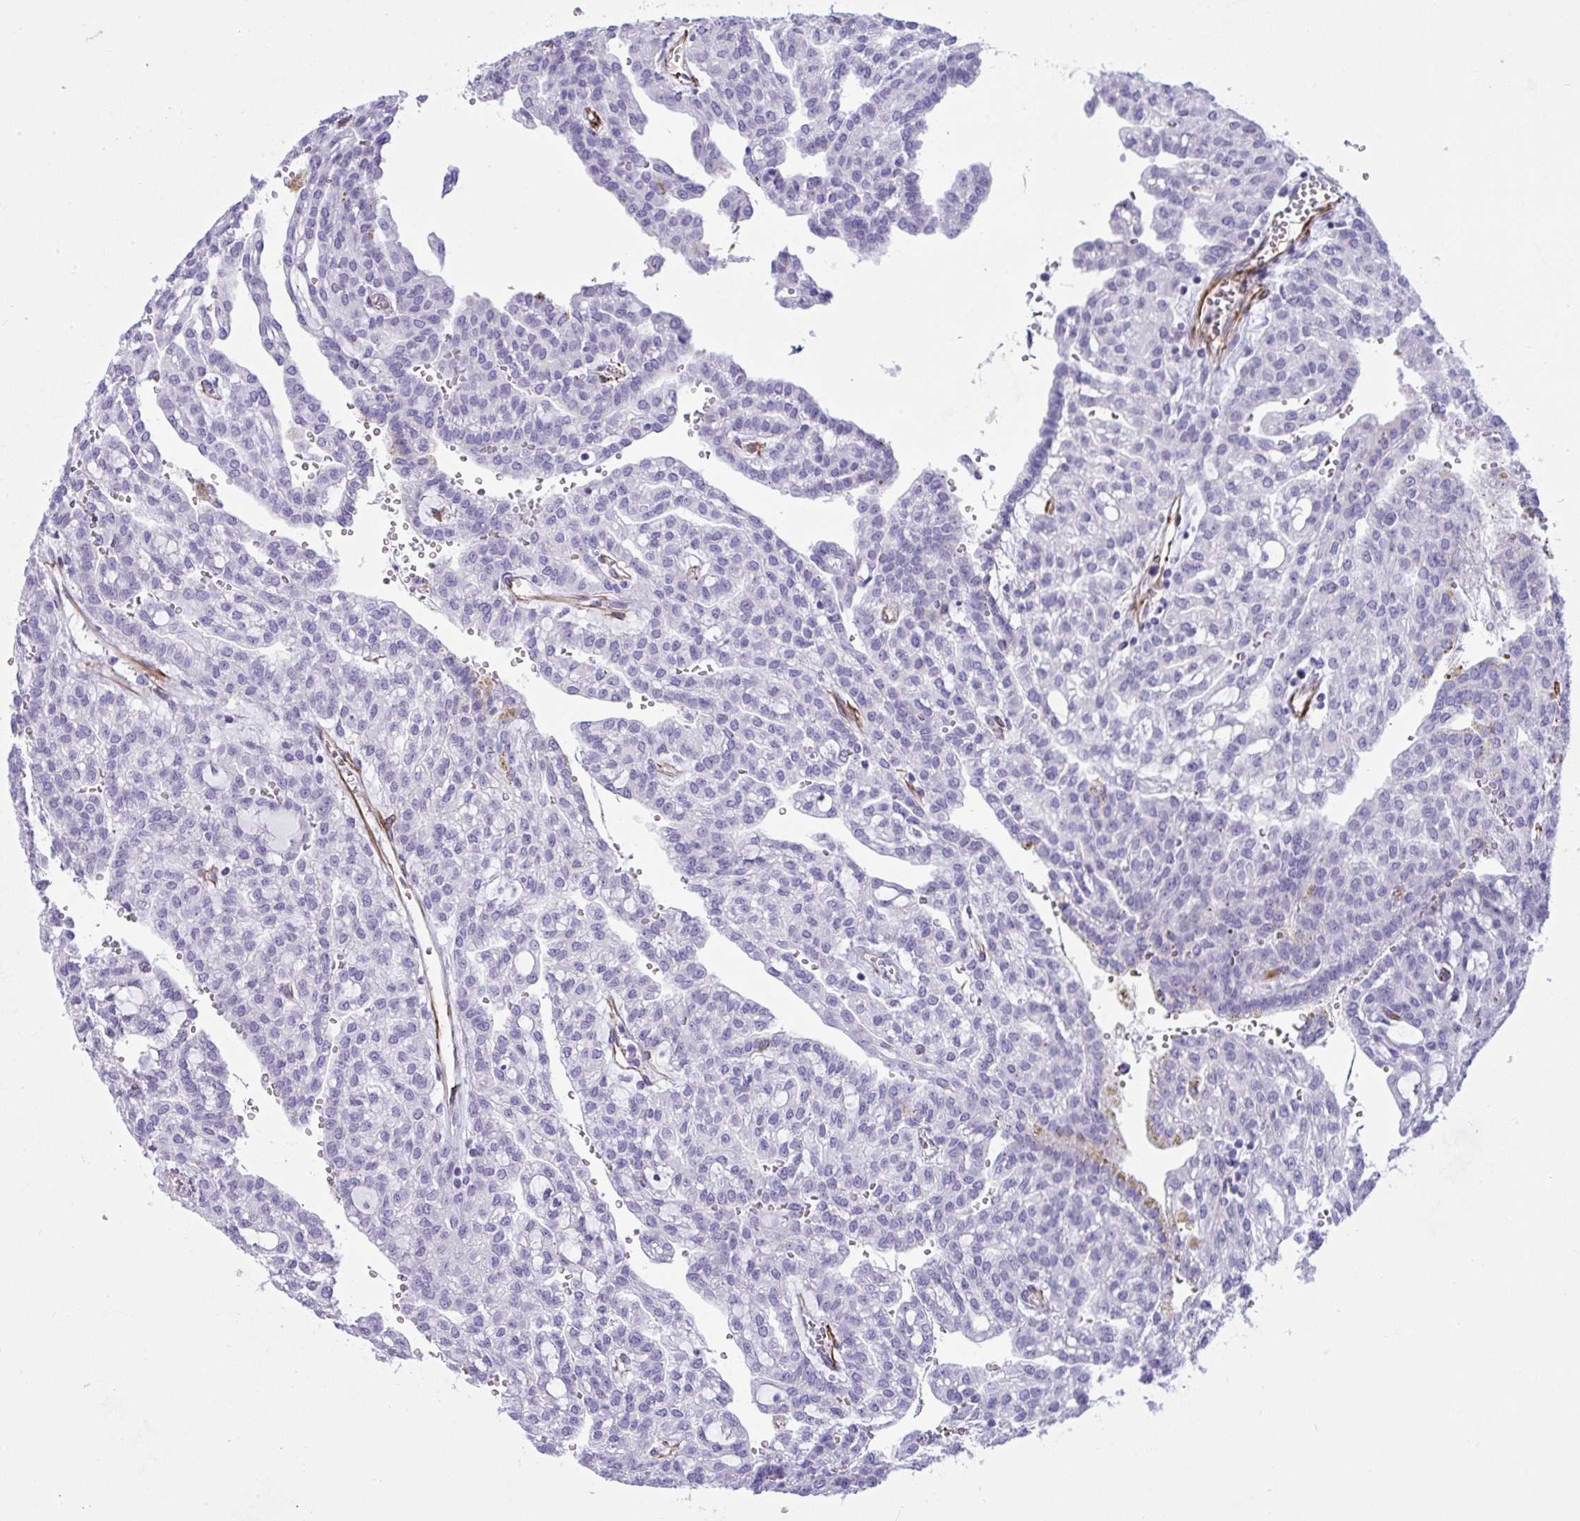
{"staining": {"intensity": "negative", "quantity": "none", "location": "none"}, "tissue": "renal cancer", "cell_type": "Tumor cells", "image_type": "cancer", "snomed": [{"axis": "morphology", "description": "Adenocarcinoma, NOS"}, {"axis": "topography", "description": "Kidney"}], "caption": "DAB (3,3'-diaminobenzidine) immunohistochemical staining of renal adenocarcinoma reveals no significant staining in tumor cells. Nuclei are stained in blue.", "gene": "SLC35B1", "patient": {"sex": "male", "age": 63}}